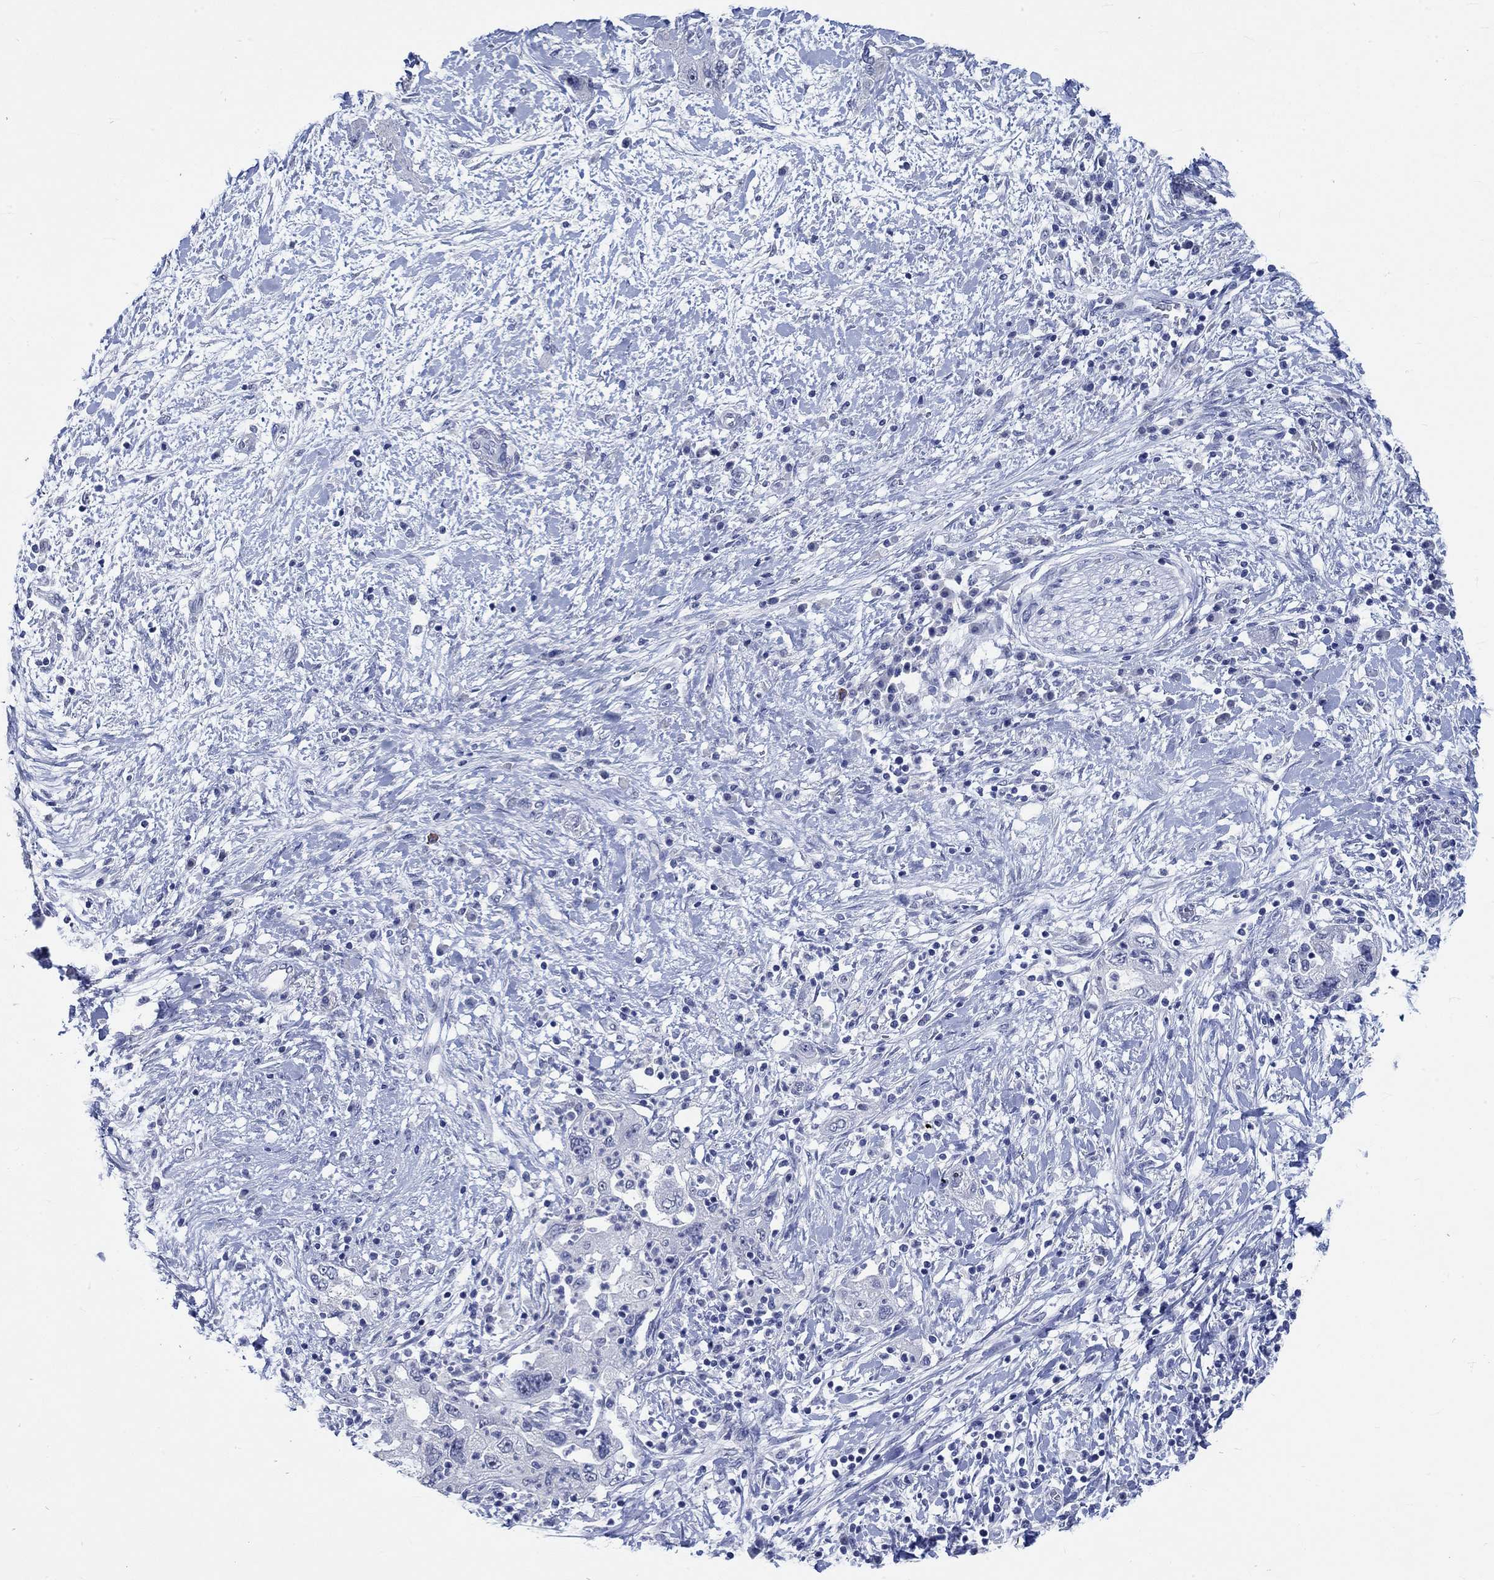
{"staining": {"intensity": "negative", "quantity": "none", "location": "none"}, "tissue": "pancreatic cancer", "cell_type": "Tumor cells", "image_type": "cancer", "snomed": [{"axis": "morphology", "description": "Adenocarcinoma, NOS"}, {"axis": "topography", "description": "Pancreas"}], "caption": "Tumor cells show no significant protein expression in pancreatic cancer (adenocarcinoma).", "gene": "C4orf47", "patient": {"sex": "female", "age": 73}}